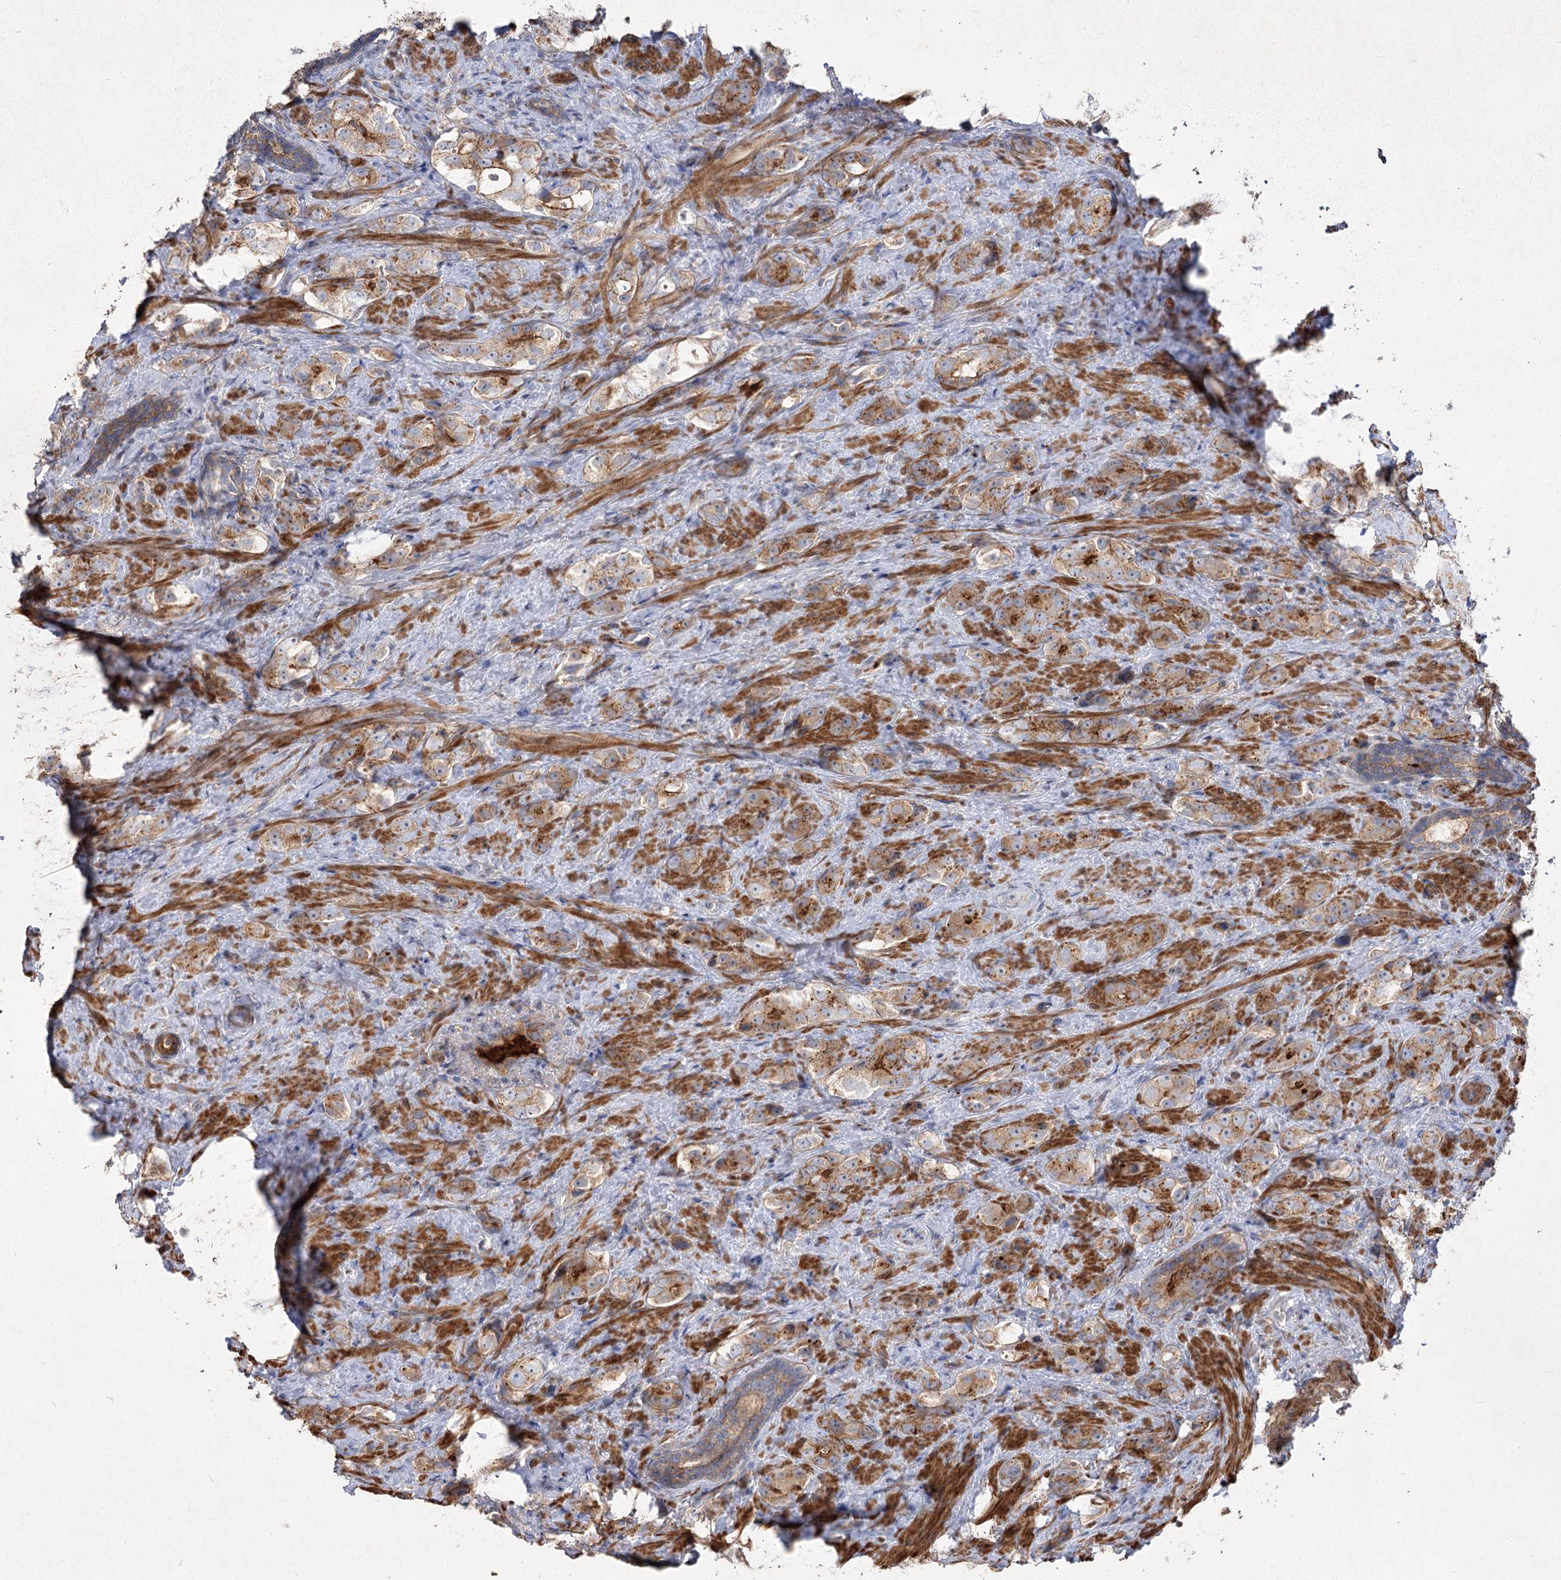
{"staining": {"intensity": "moderate", "quantity": ">75%", "location": "cytoplasmic/membranous"}, "tissue": "prostate cancer", "cell_type": "Tumor cells", "image_type": "cancer", "snomed": [{"axis": "morphology", "description": "Adenocarcinoma, High grade"}, {"axis": "topography", "description": "Prostate"}], "caption": "Immunohistochemistry (IHC) (DAB (3,3'-diaminobenzidine)) staining of human prostate adenocarcinoma (high-grade) reveals moderate cytoplasmic/membranous protein positivity in about >75% of tumor cells.", "gene": "KIAA0825", "patient": {"sex": "male", "age": 63}}